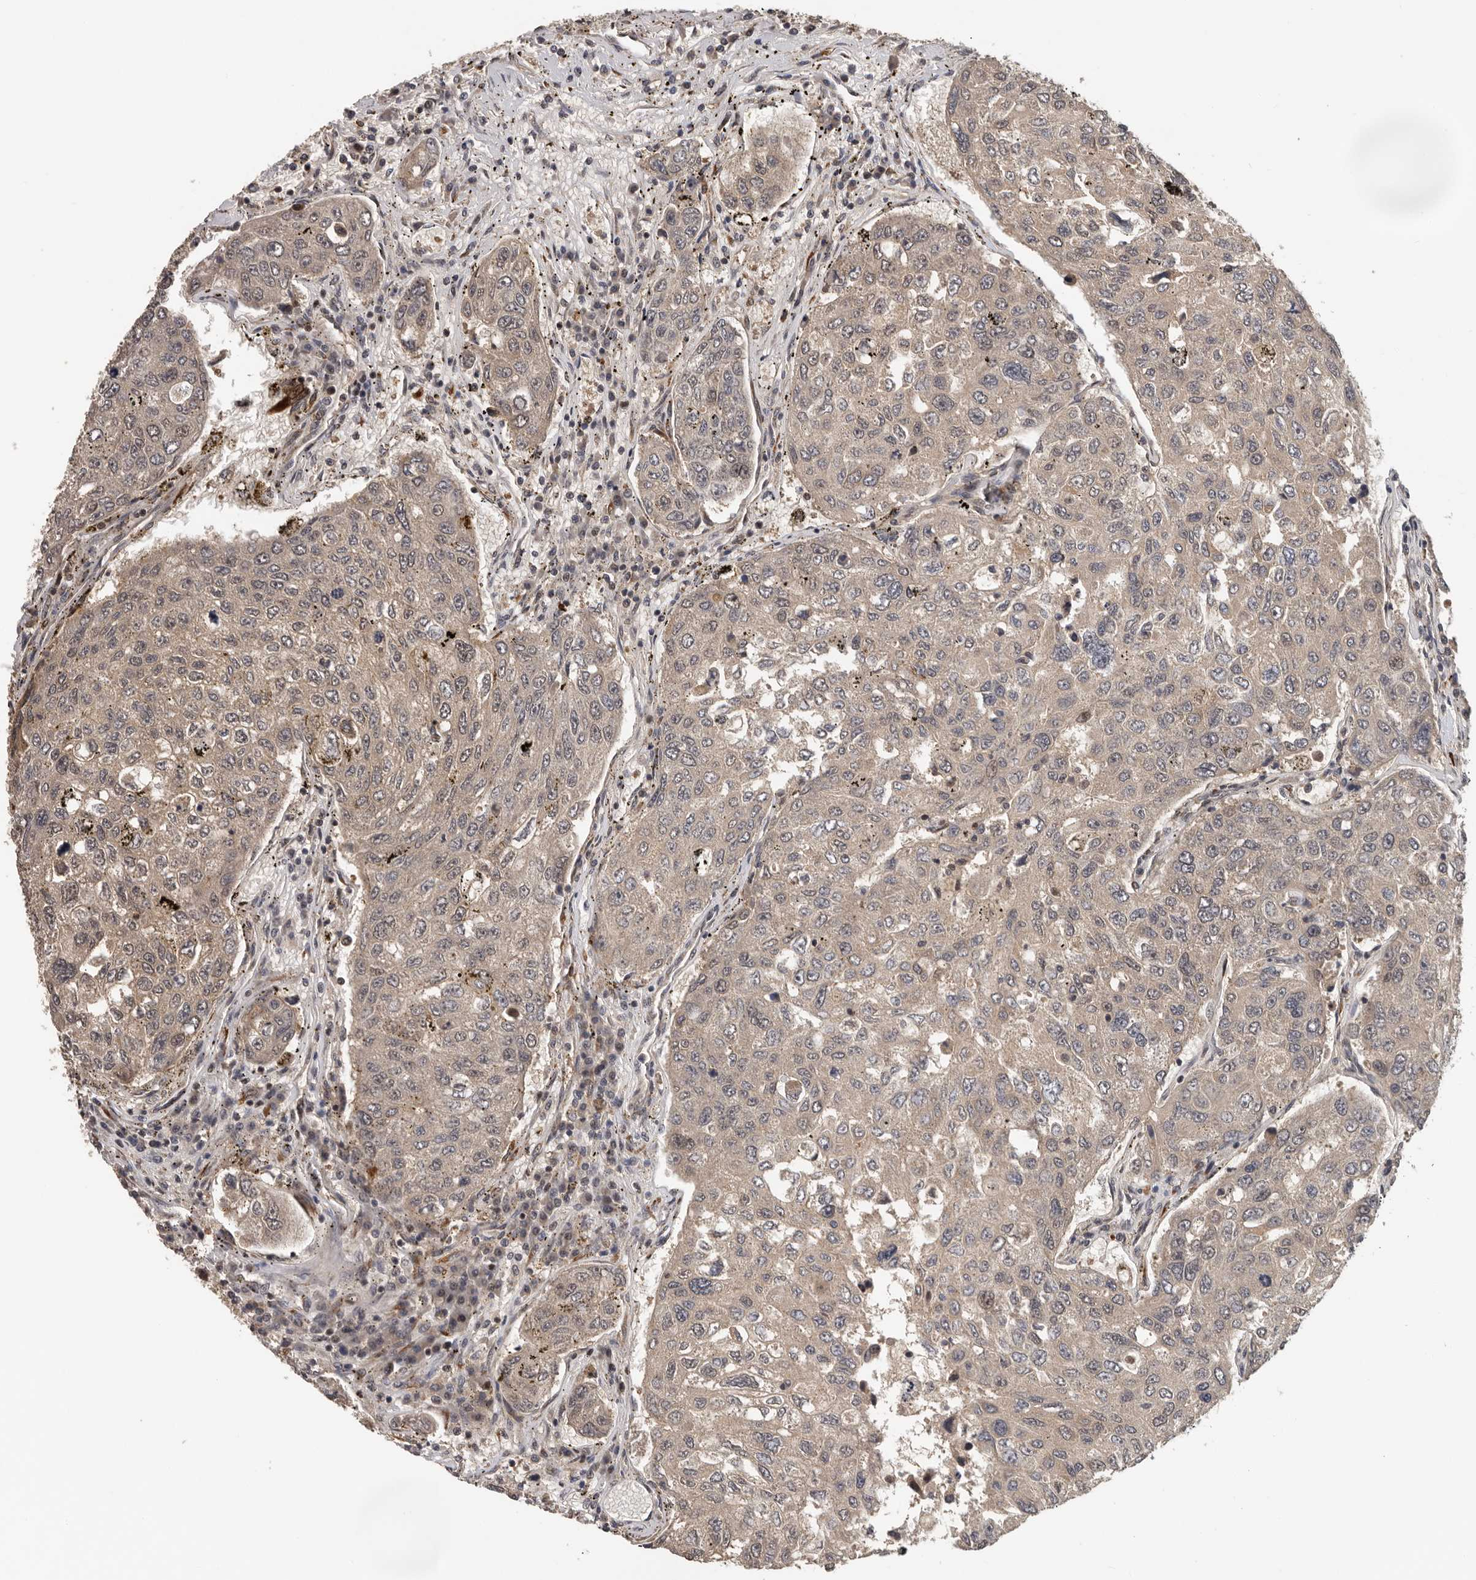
{"staining": {"intensity": "weak", "quantity": ">75%", "location": "cytoplasmic/membranous,nuclear"}, "tissue": "urothelial cancer", "cell_type": "Tumor cells", "image_type": "cancer", "snomed": [{"axis": "morphology", "description": "Urothelial carcinoma, High grade"}, {"axis": "topography", "description": "Lymph node"}, {"axis": "topography", "description": "Urinary bladder"}], "caption": "The histopathology image displays a brown stain indicating the presence of a protein in the cytoplasmic/membranous and nuclear of tumor cells in urothelial cancer. (Brightfield microscopy of DAB IHC at high magnification).", "gene": "HENMT1", "patient": {"sex": "male", "age": 51}}